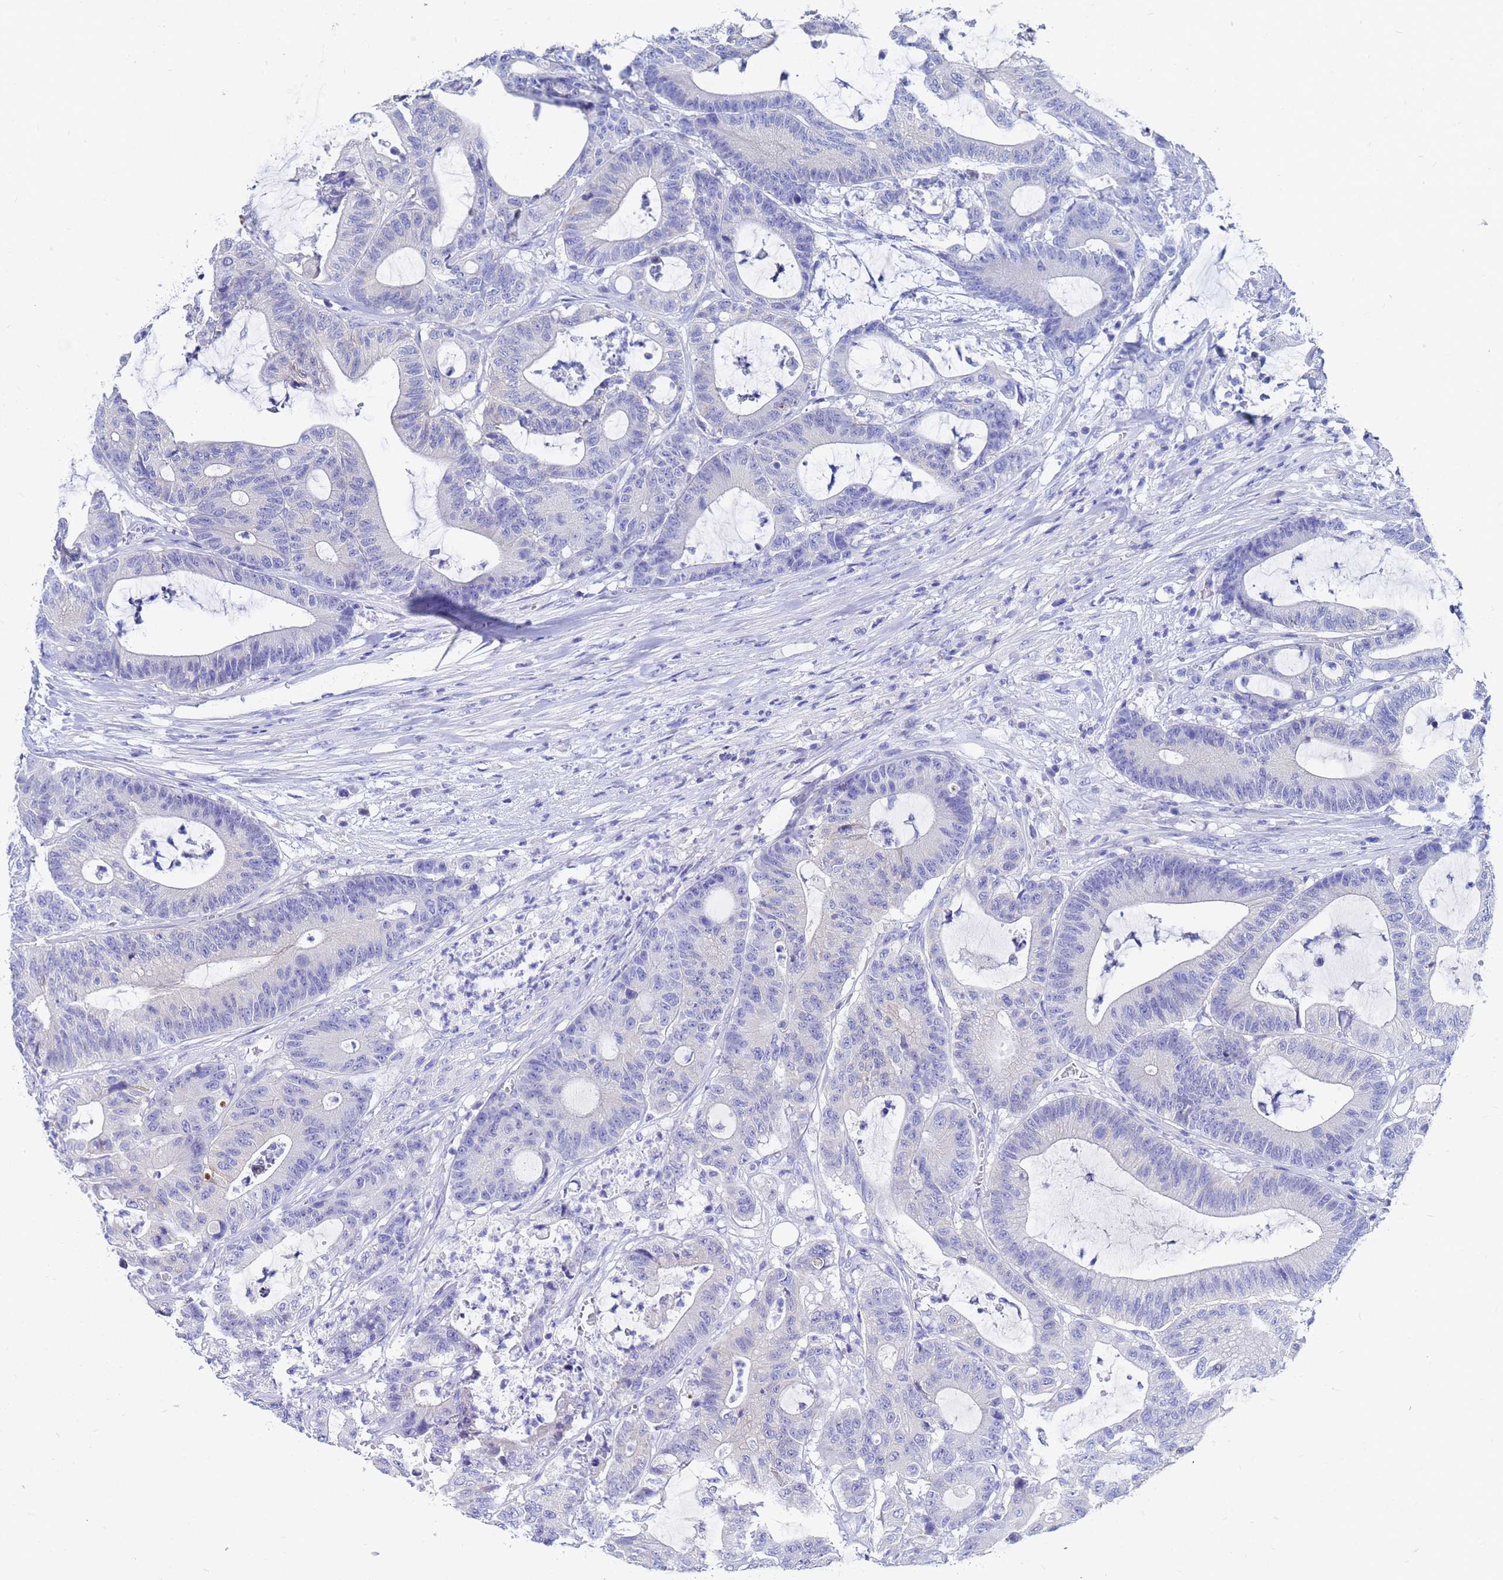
{"staining": {"intensity": "negative", "quantity": "none", "location": "none"}, "tissue": "colorectal cancer", "cell_type": "Tumor cells", "image_type": "cancer", "snomed": [{"axis": "morphology", "description": "Adenocarcinoma, NOS"}, {"axis": "topography", "description": "Colon"}], "caption": "This is an immunohistochemistry (IHC) histopathology image of human colorectal cancer (adenocarcinoma). There is no expression in tumor cells.", "gene": "C2orf72", "patient": {"sex": "female", "age": 84}}